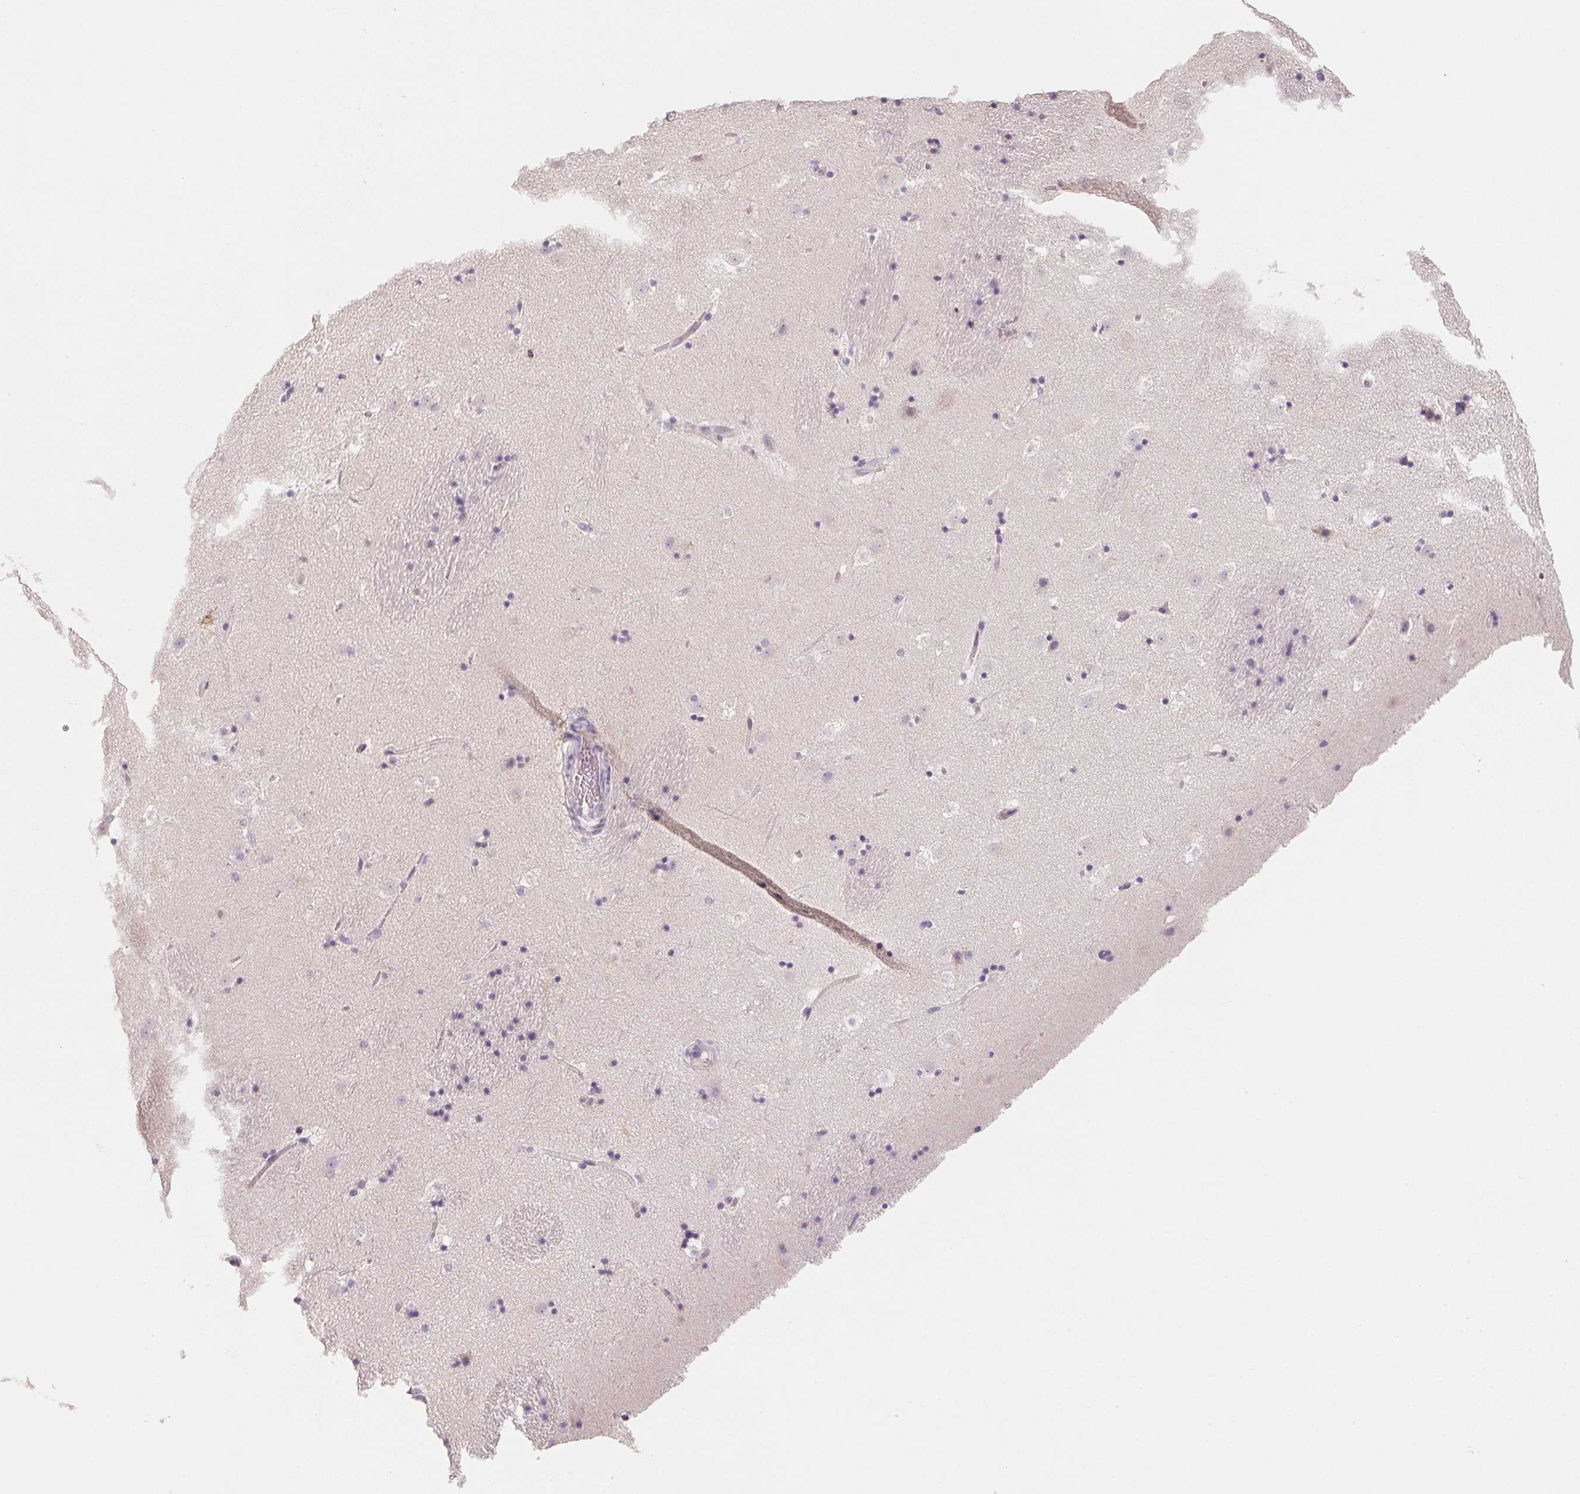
{"staining": {"intensity": "negative", "quantity": "none", "location": "none"}, "tissue": "caudate", "cell_type": "Glial cells", "image_type": "normal", "snomed": [{"axis": "morphology", "description": "Normal tissue, NOS"}, {"axis": "topography", "description": "Lateral ventricle wall"}], "caption": "Immunohistochemistry (IHC) of normal human caudate displays no positivity in glial cells.", "gene": "TREH", "patient": {"sex": "male", "age": 37}}